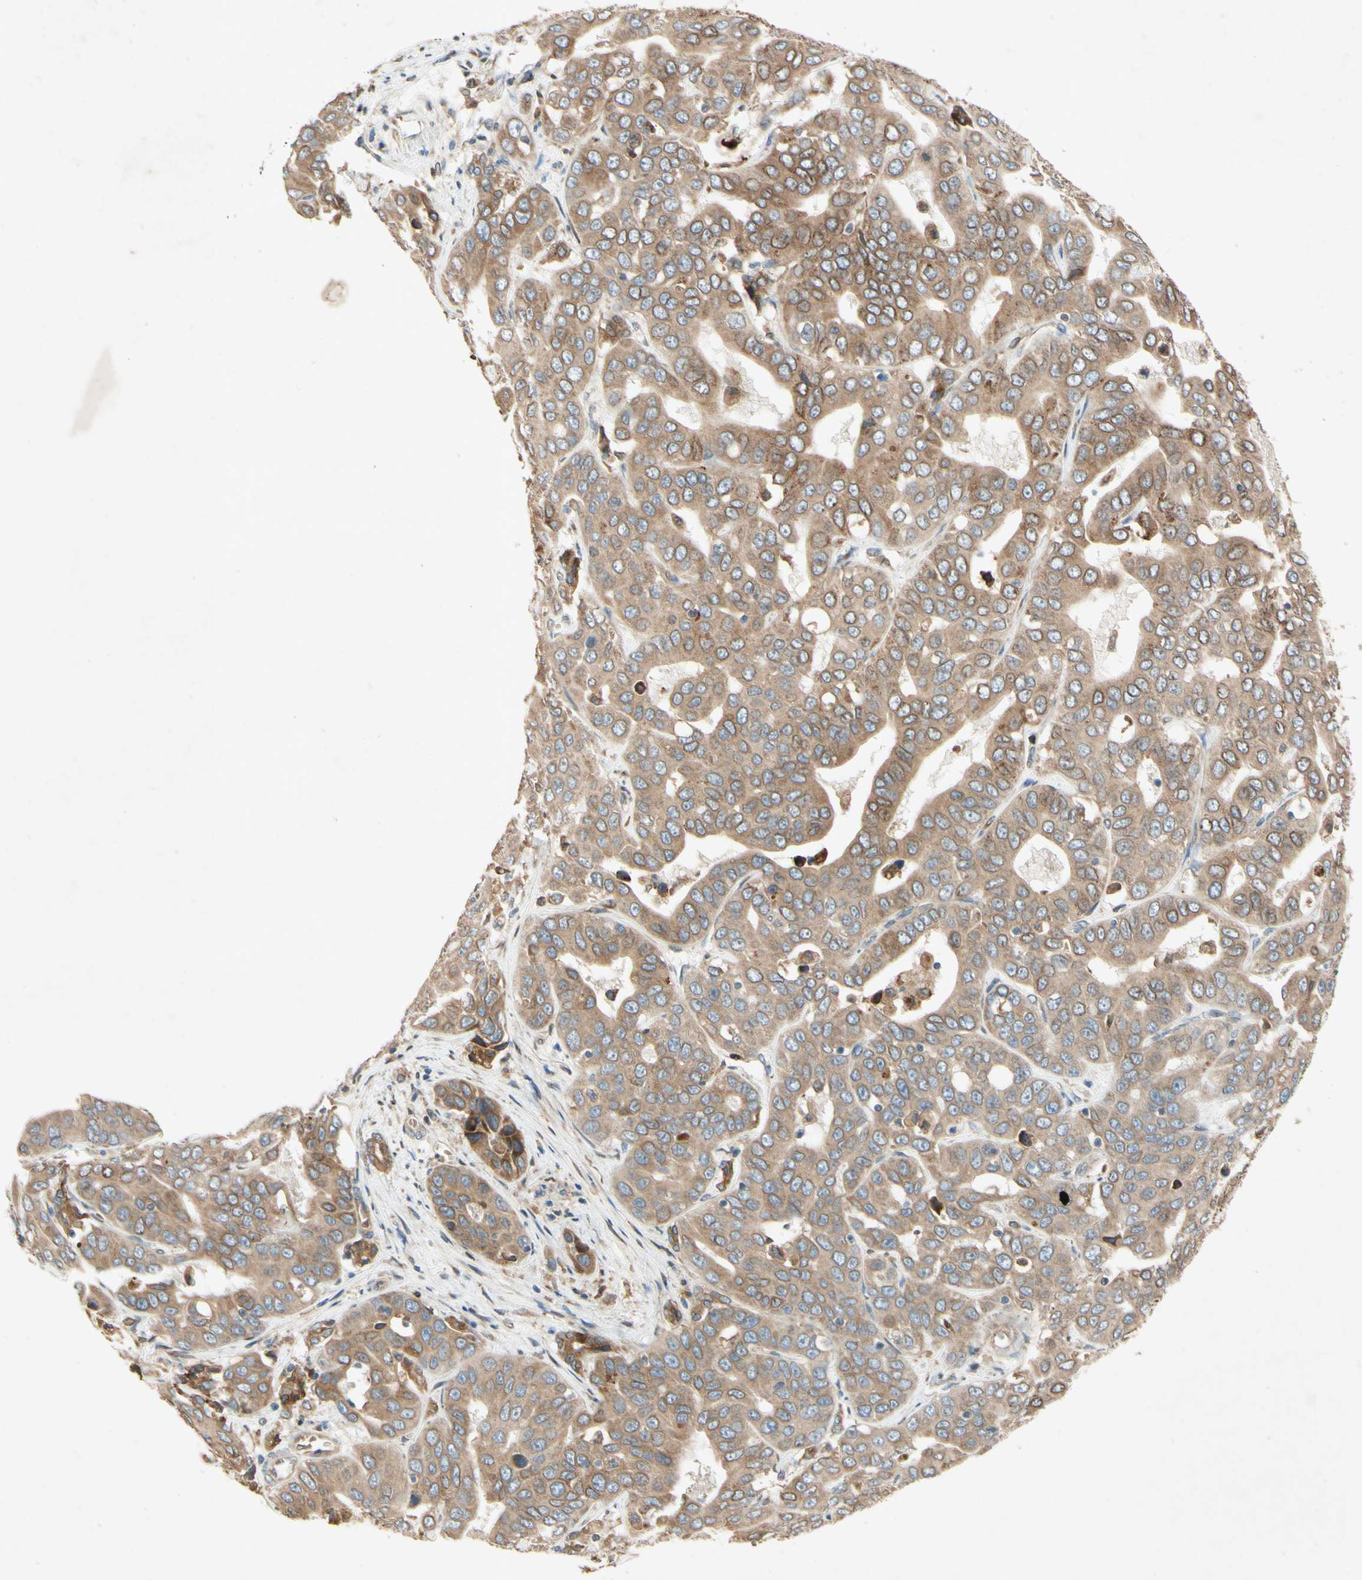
{"staining": {"intensity": "moderate", "quantity": ">75%", "location": "cytoplasmic/membranous,nuclear"}, "tissue": "liver cancer", "cell_type": "Tumor cells", "image_type": "cancer", "snomed": [{"axis": "morphology", "description": "Cholangiocarcinoma"}, {"axis": "topography", "description": "Liver"}], "caption": "Liver cancer stained for a protein (brown) displays moderate cytoplasmic/membranous and nuclear positive positivity in approximately >75% of tumor cells.", "gene": "PTPRU", "patient": {"sex": "female", "age": 52}}